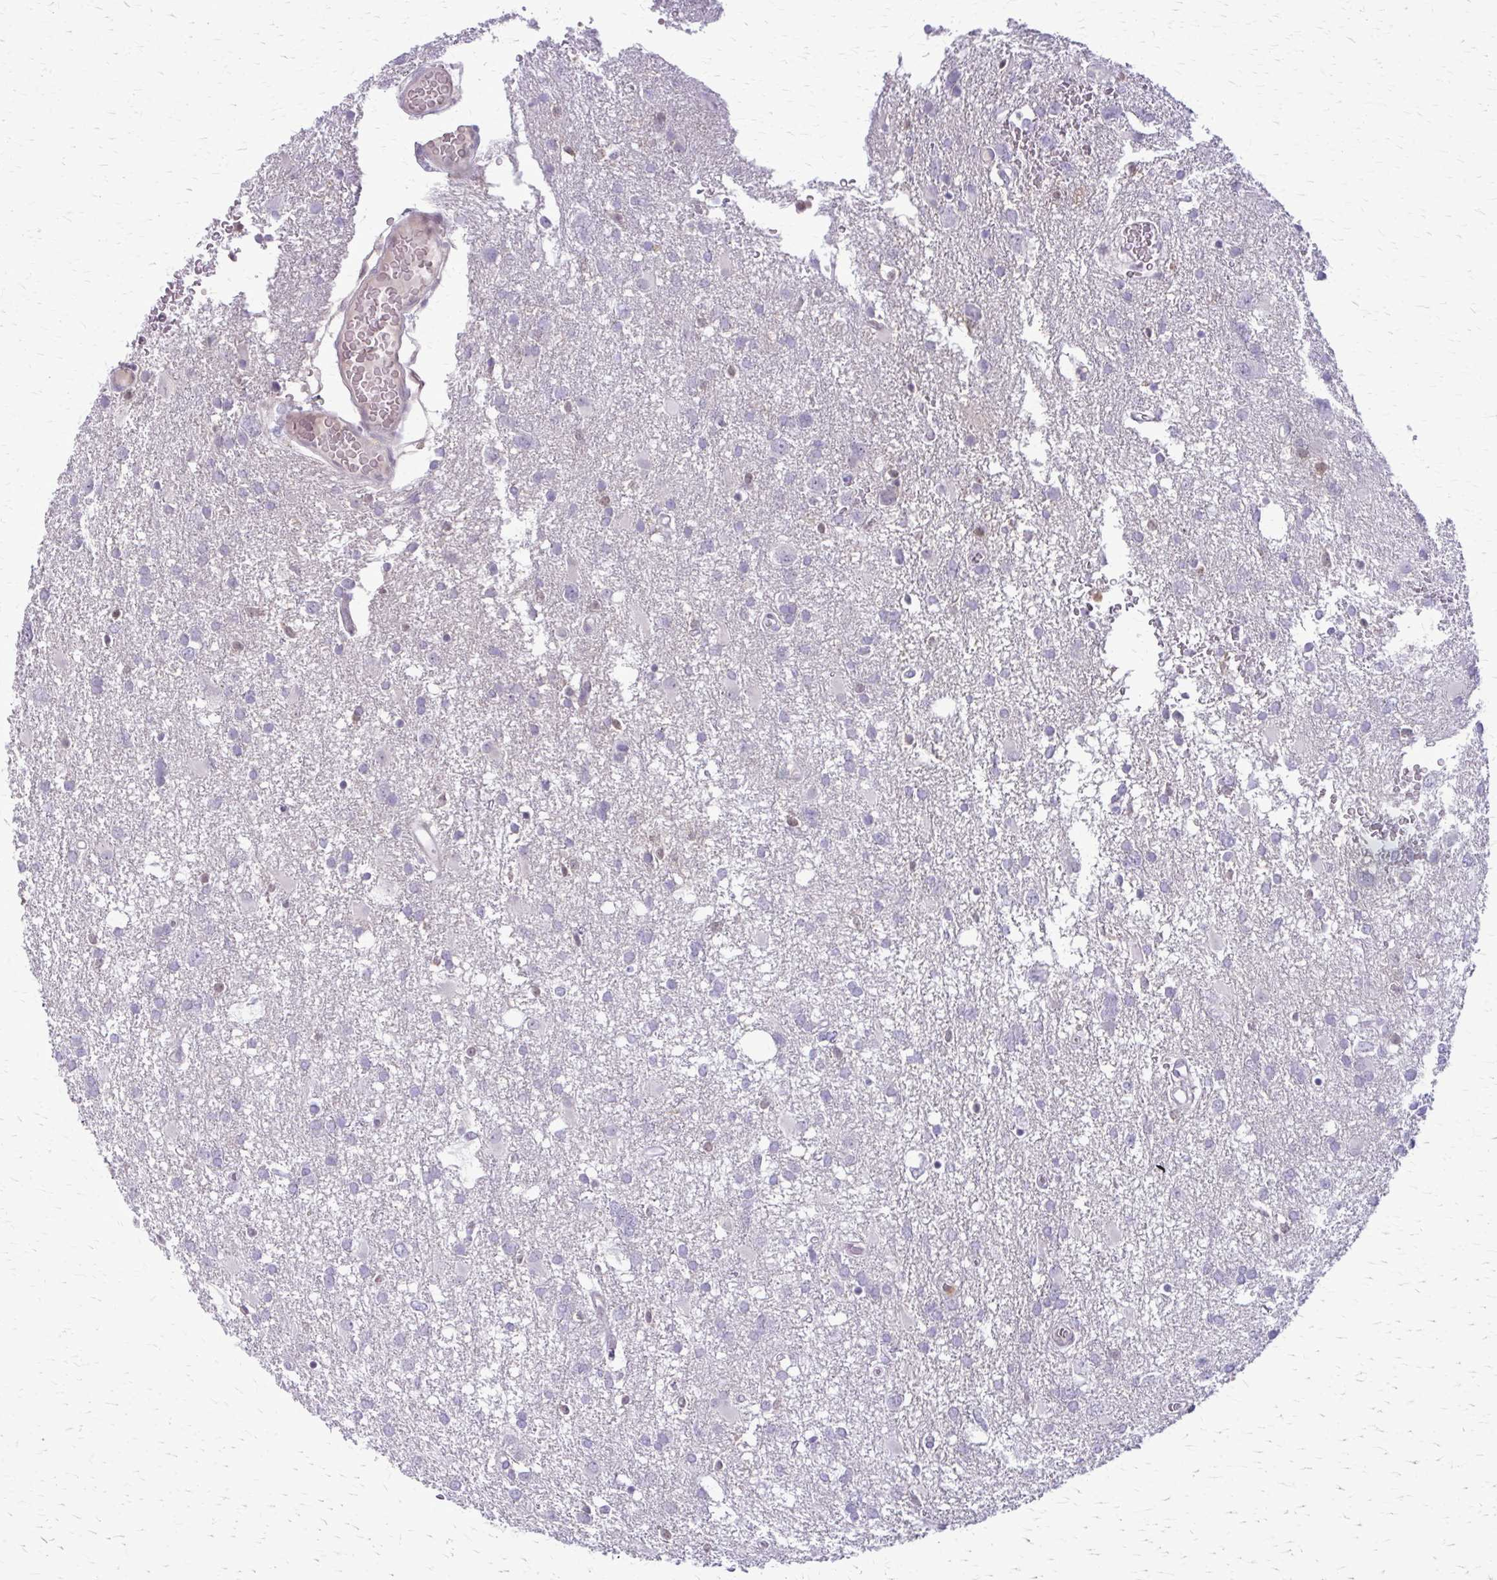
{"staining": {"intensity": "negative", "quantity": "none", "location": "none"}, "tissue": "glioma", "cell_type": "Tumor cells", "image_type": "cancer", "snomed": [{"axis": "morphology", "description": "Glioma, malignant, High grade"}, {"axis": "topography", "description": "Brain"}], "caption": "Human malignant high-grade glioma stained for a protein using IHC demonstrates no positivity in tumor cells.", "gene": "GLRX", "patient": {"sex": "male", "age": 61}}